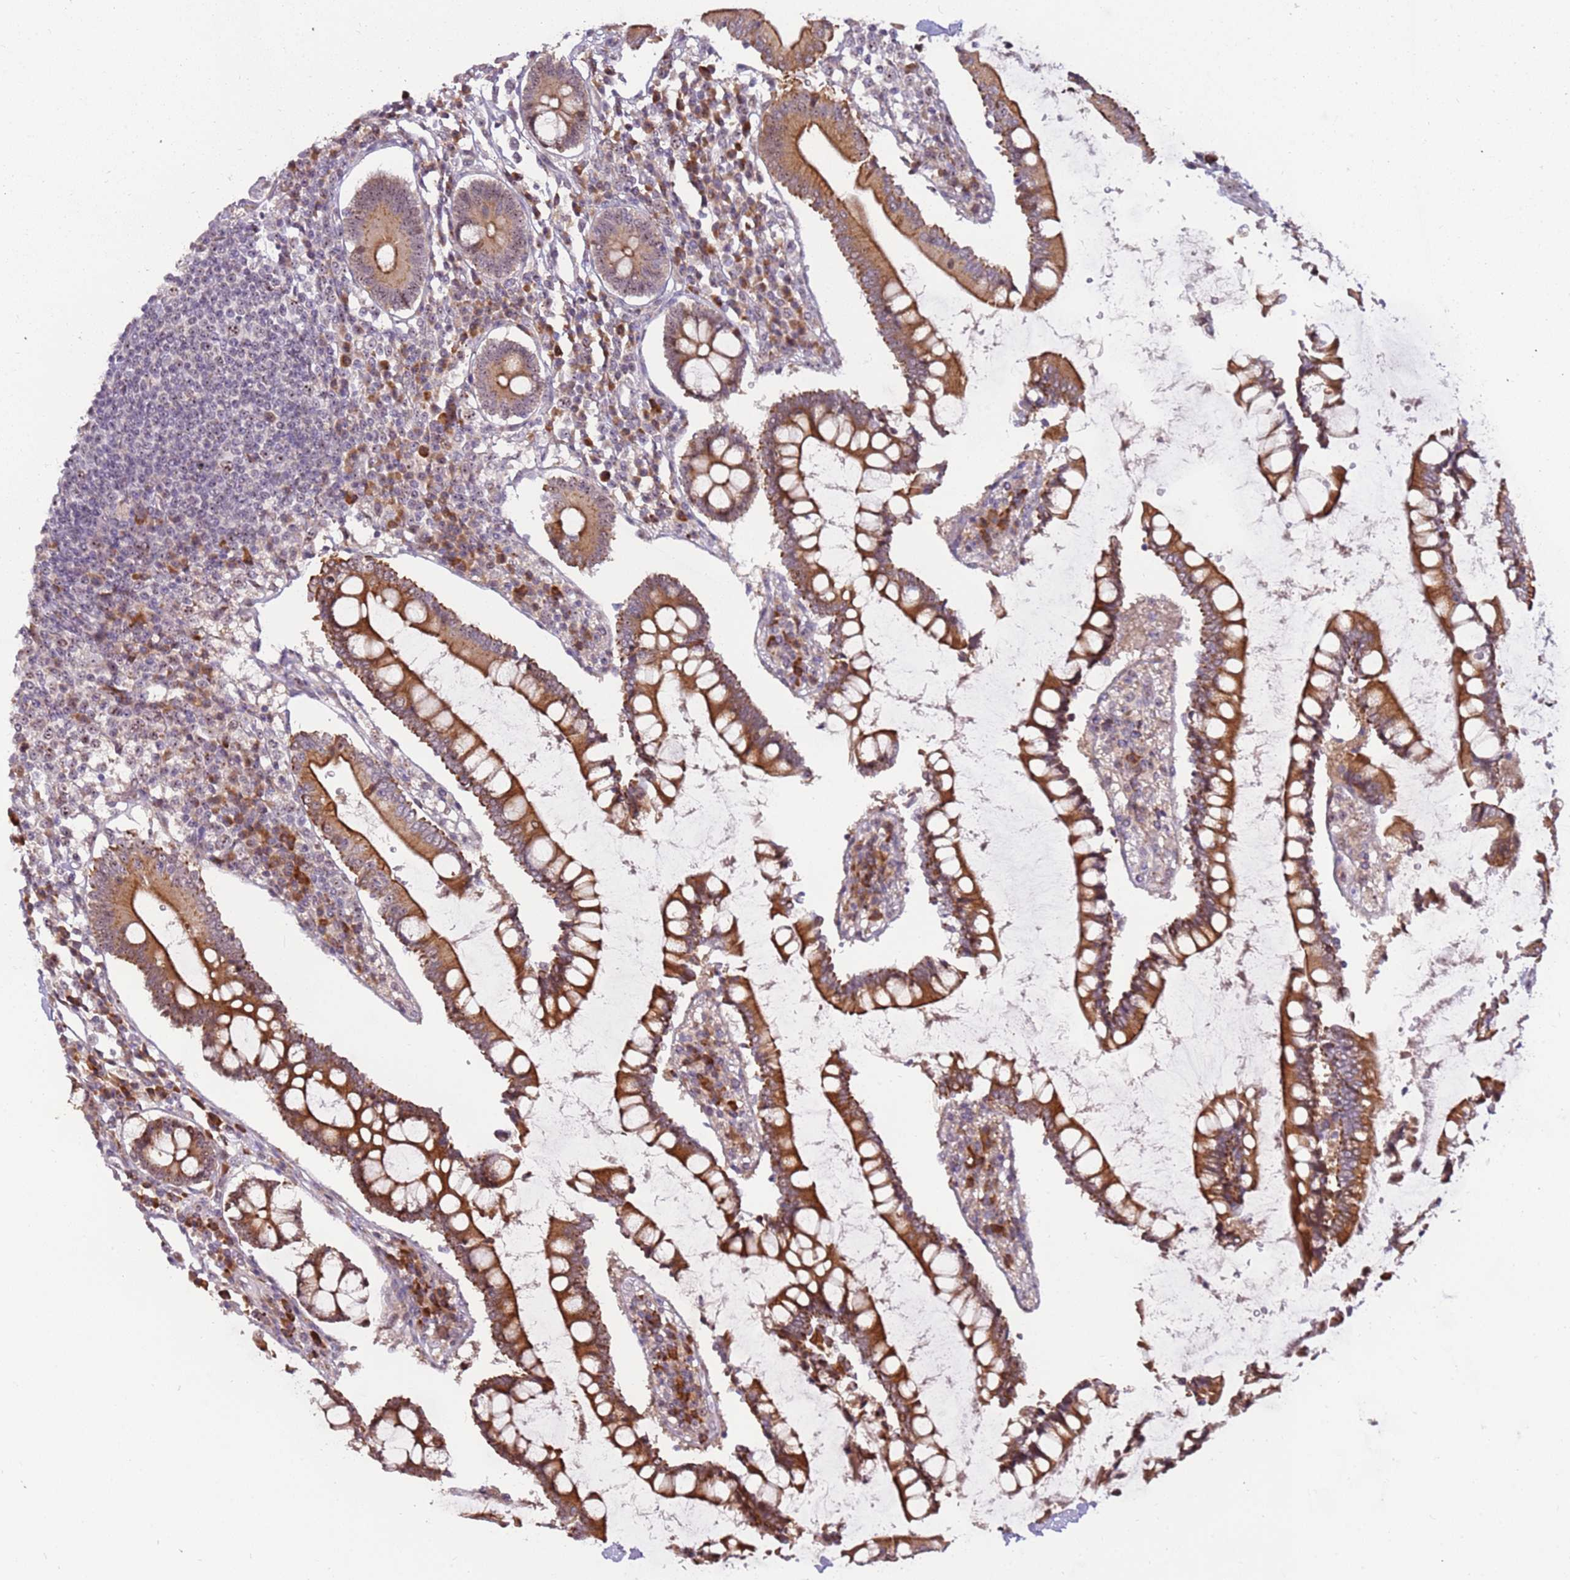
{"staining": {"intensity": "weak", "quantity": ">75%", "location": "cytoplasmic/membranous"}, "tissue": "colon", "cell_type": "Endothelial cells", "image_type": "normal", "snomed": [{"axis": "morphology", "description": "Normal tissue, NOS"}, {"axis": "topography", "description": "Colon"}], "caption": "About >75% of endothelial cells in unremarkable human colon show weak cytoplasmic/membranous protein expression as visualized by brown immunohistochemical staining.", "gene": "UCMA", "patient": {"sex": "female", "age": 79}}